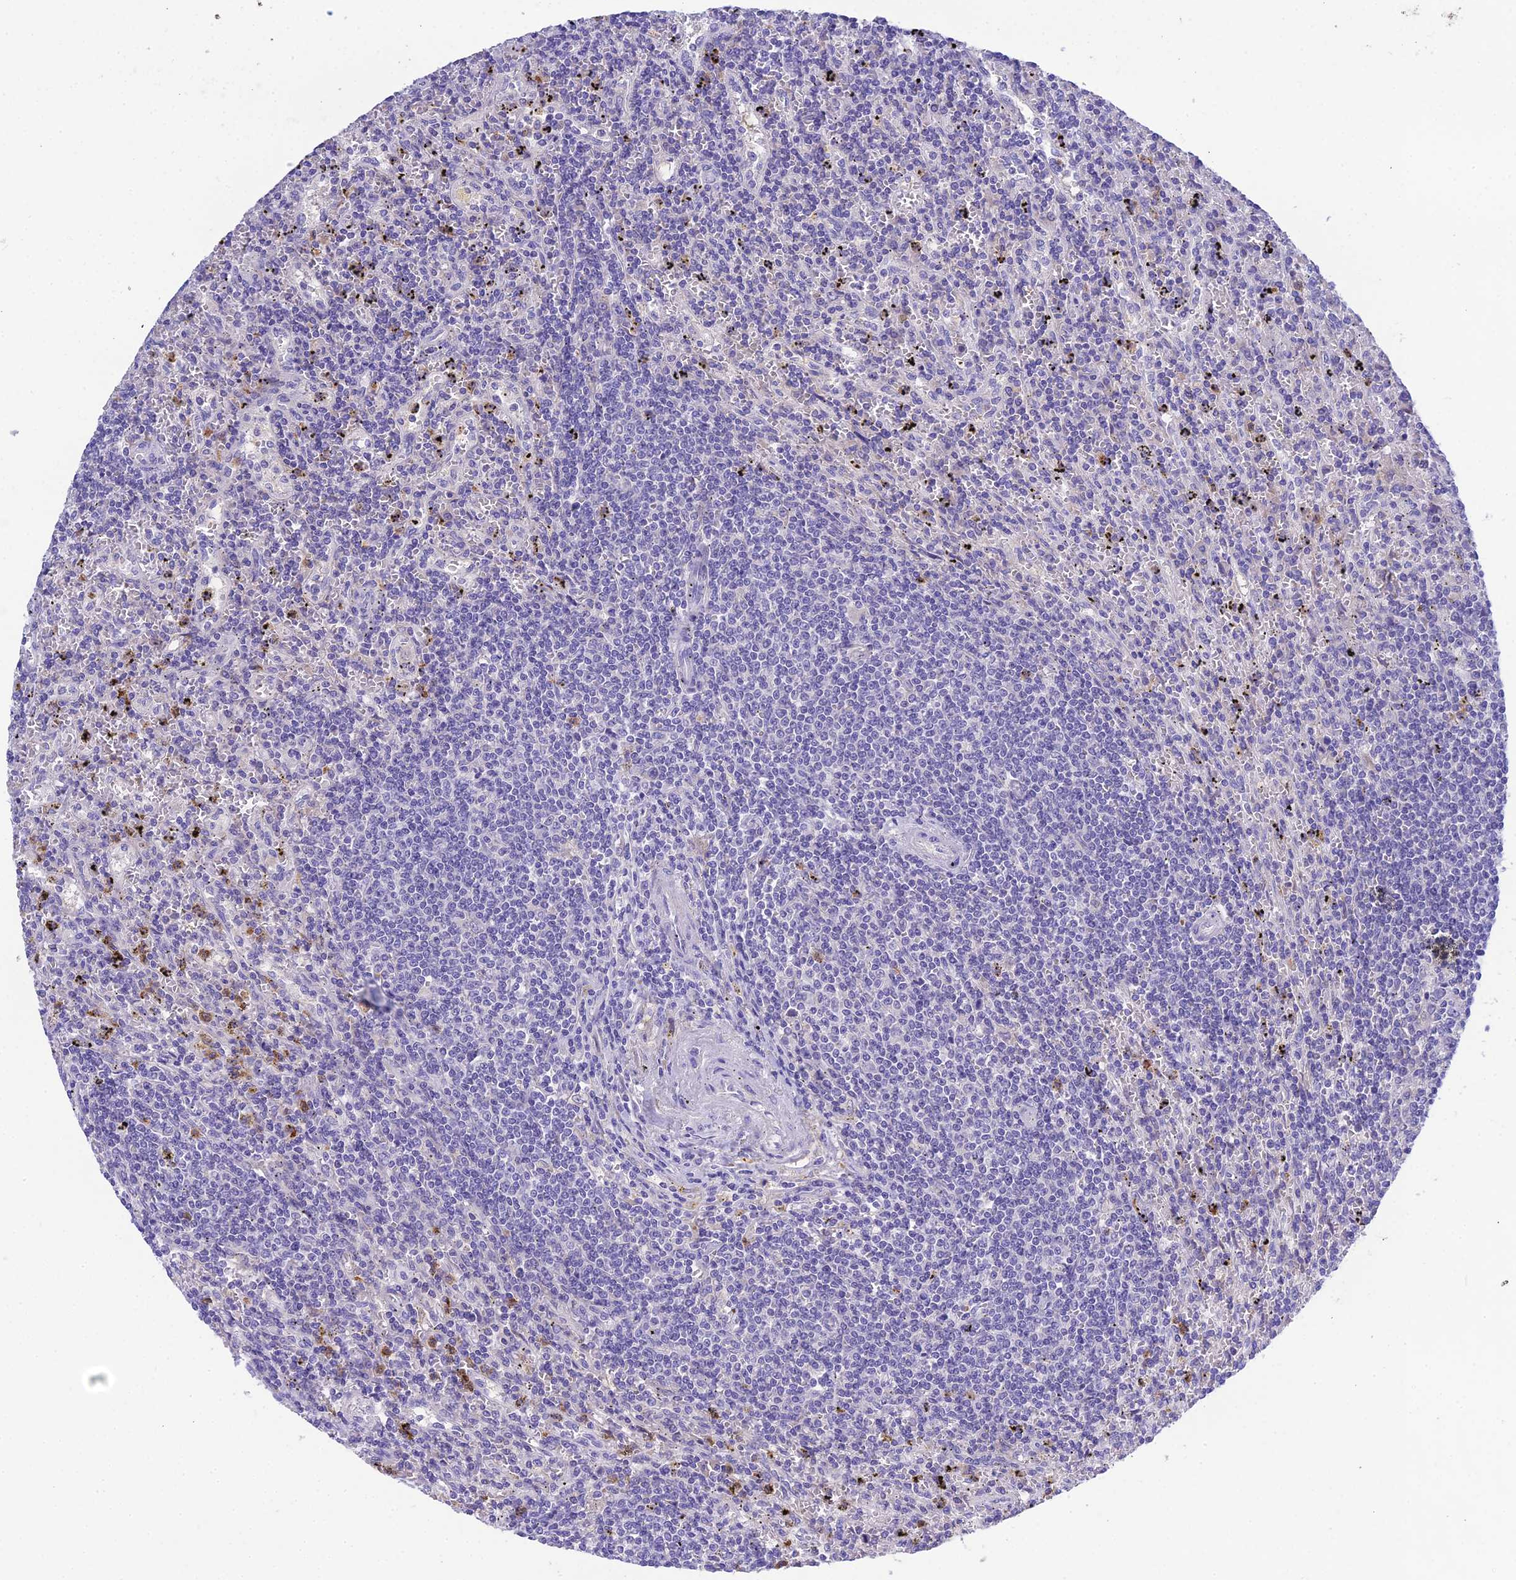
{"staining": {"intensity": "negative", "quantity": "none", "location": "none"}, "tissue": "lymphoma", "cell_type": "Tumor cells", "image_type": "cancer", "snomed": [{"axis": "morphology", "description": "Malignant lymphoma, non-Hodgkin's type, Low grade"}, {"axis": "topography", "description": "Spleen"}], "caption": "Immunohistochemistry (IHC) of human malignant lymphoma, non-Hodgkin's type (low-grade) demonstrates no positivity in tumor cells.", "gene": "KIAA0408", "patient": {"sex": "male", "age": 76}}